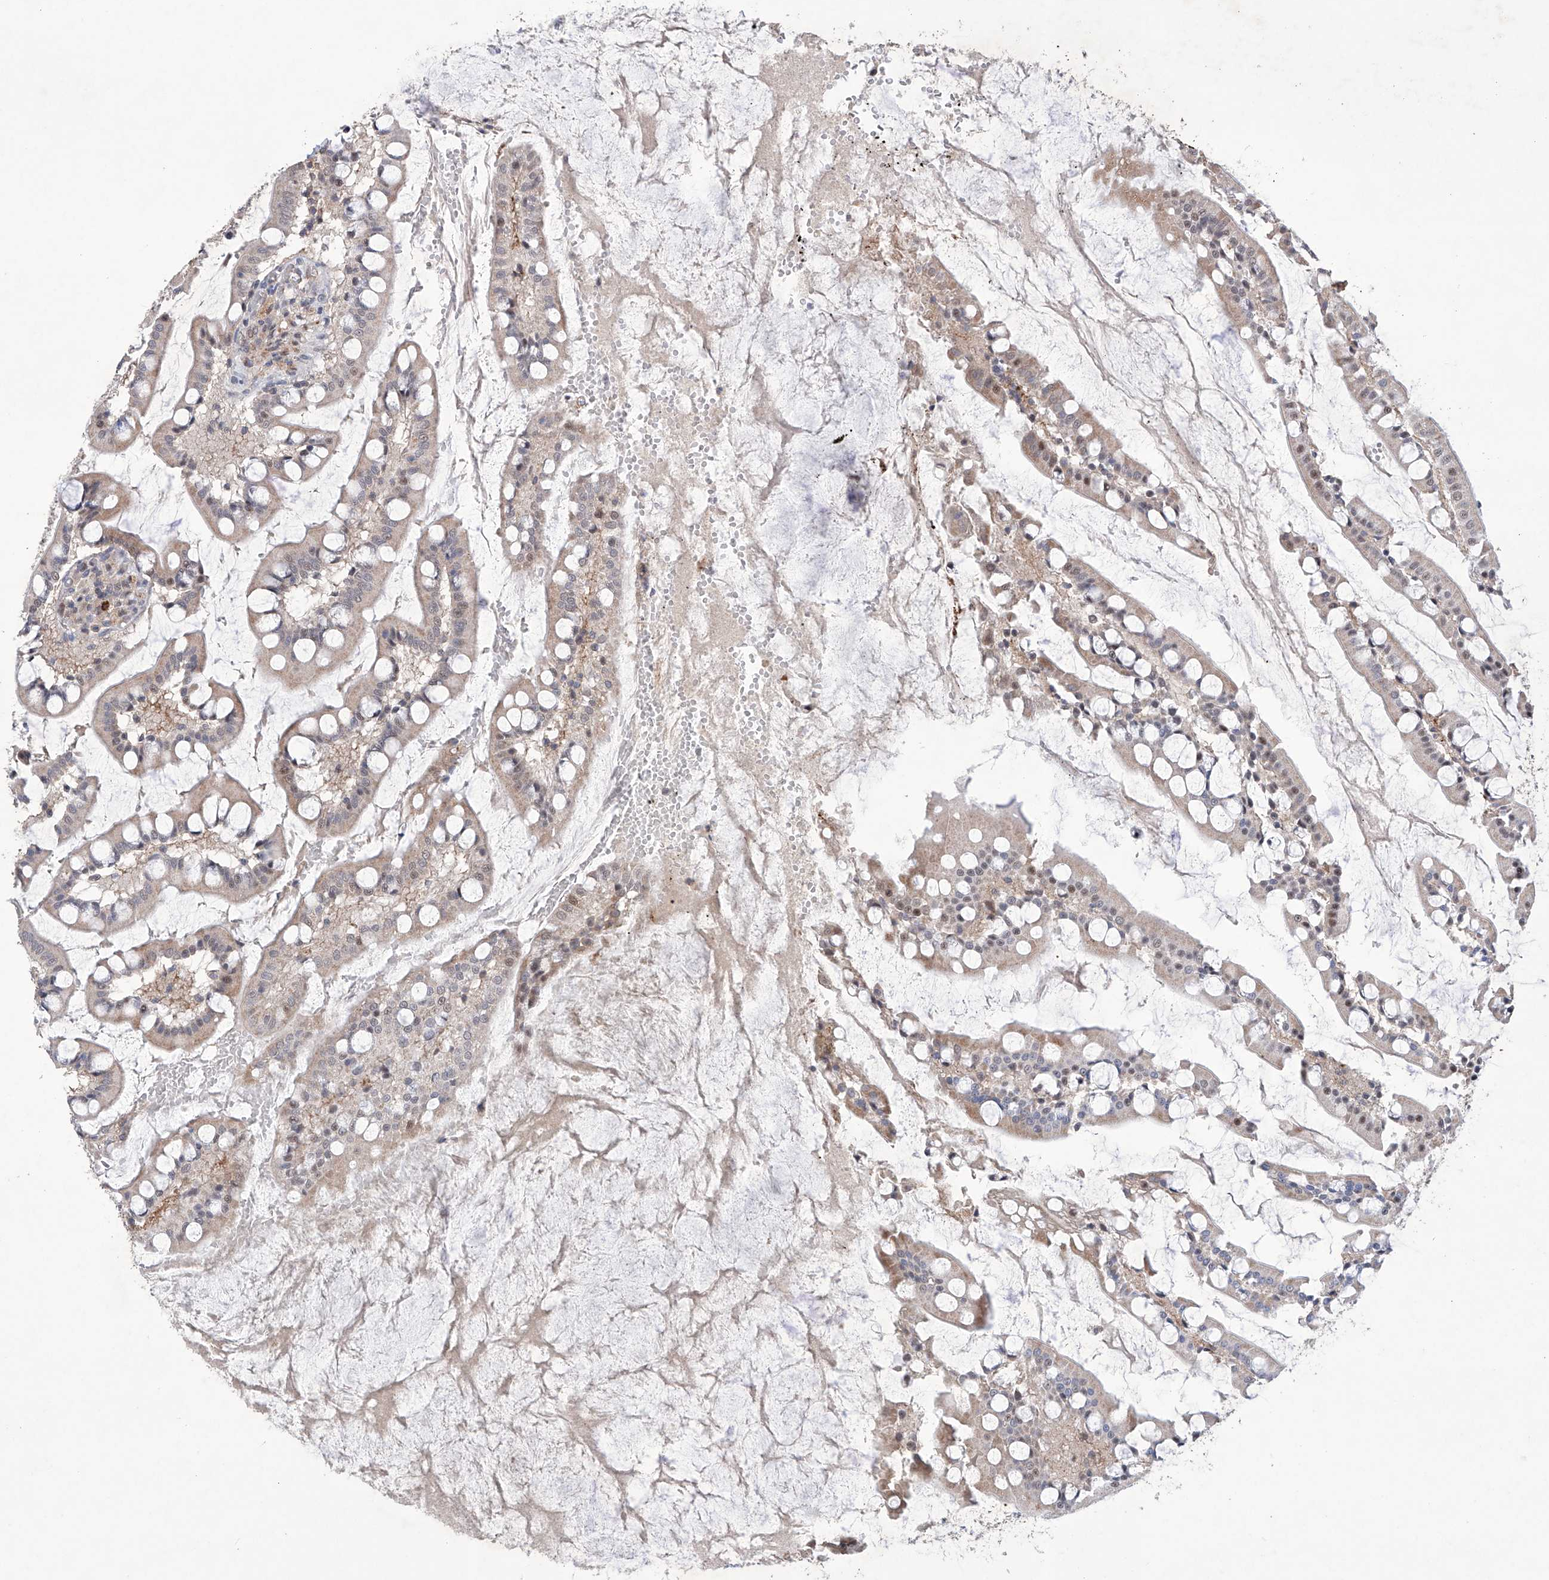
{"staining": {"intensity": "weak", "quantity": "<25%", "location": "cytoplasmic/membranous"}, "tissue": "small intestine", "cell_type": "Glandular cells", "image_type": "normal", "snomed": [{"axis": "morphology", "description": "Normal tissue, NOS"}, {"axis": "topography", "description": "Small intestine"}], "caption": "An immunohistochemistry (IHC) image of benign small intestine is shown. There is no staining in glandular cells of small intestine. (DAB (3,3'-diaminobenzidine) immunohistochemistry (IHC), high magnification).", "gene": "AFG1L", "patient": {"sex": "male", "age": 52}}